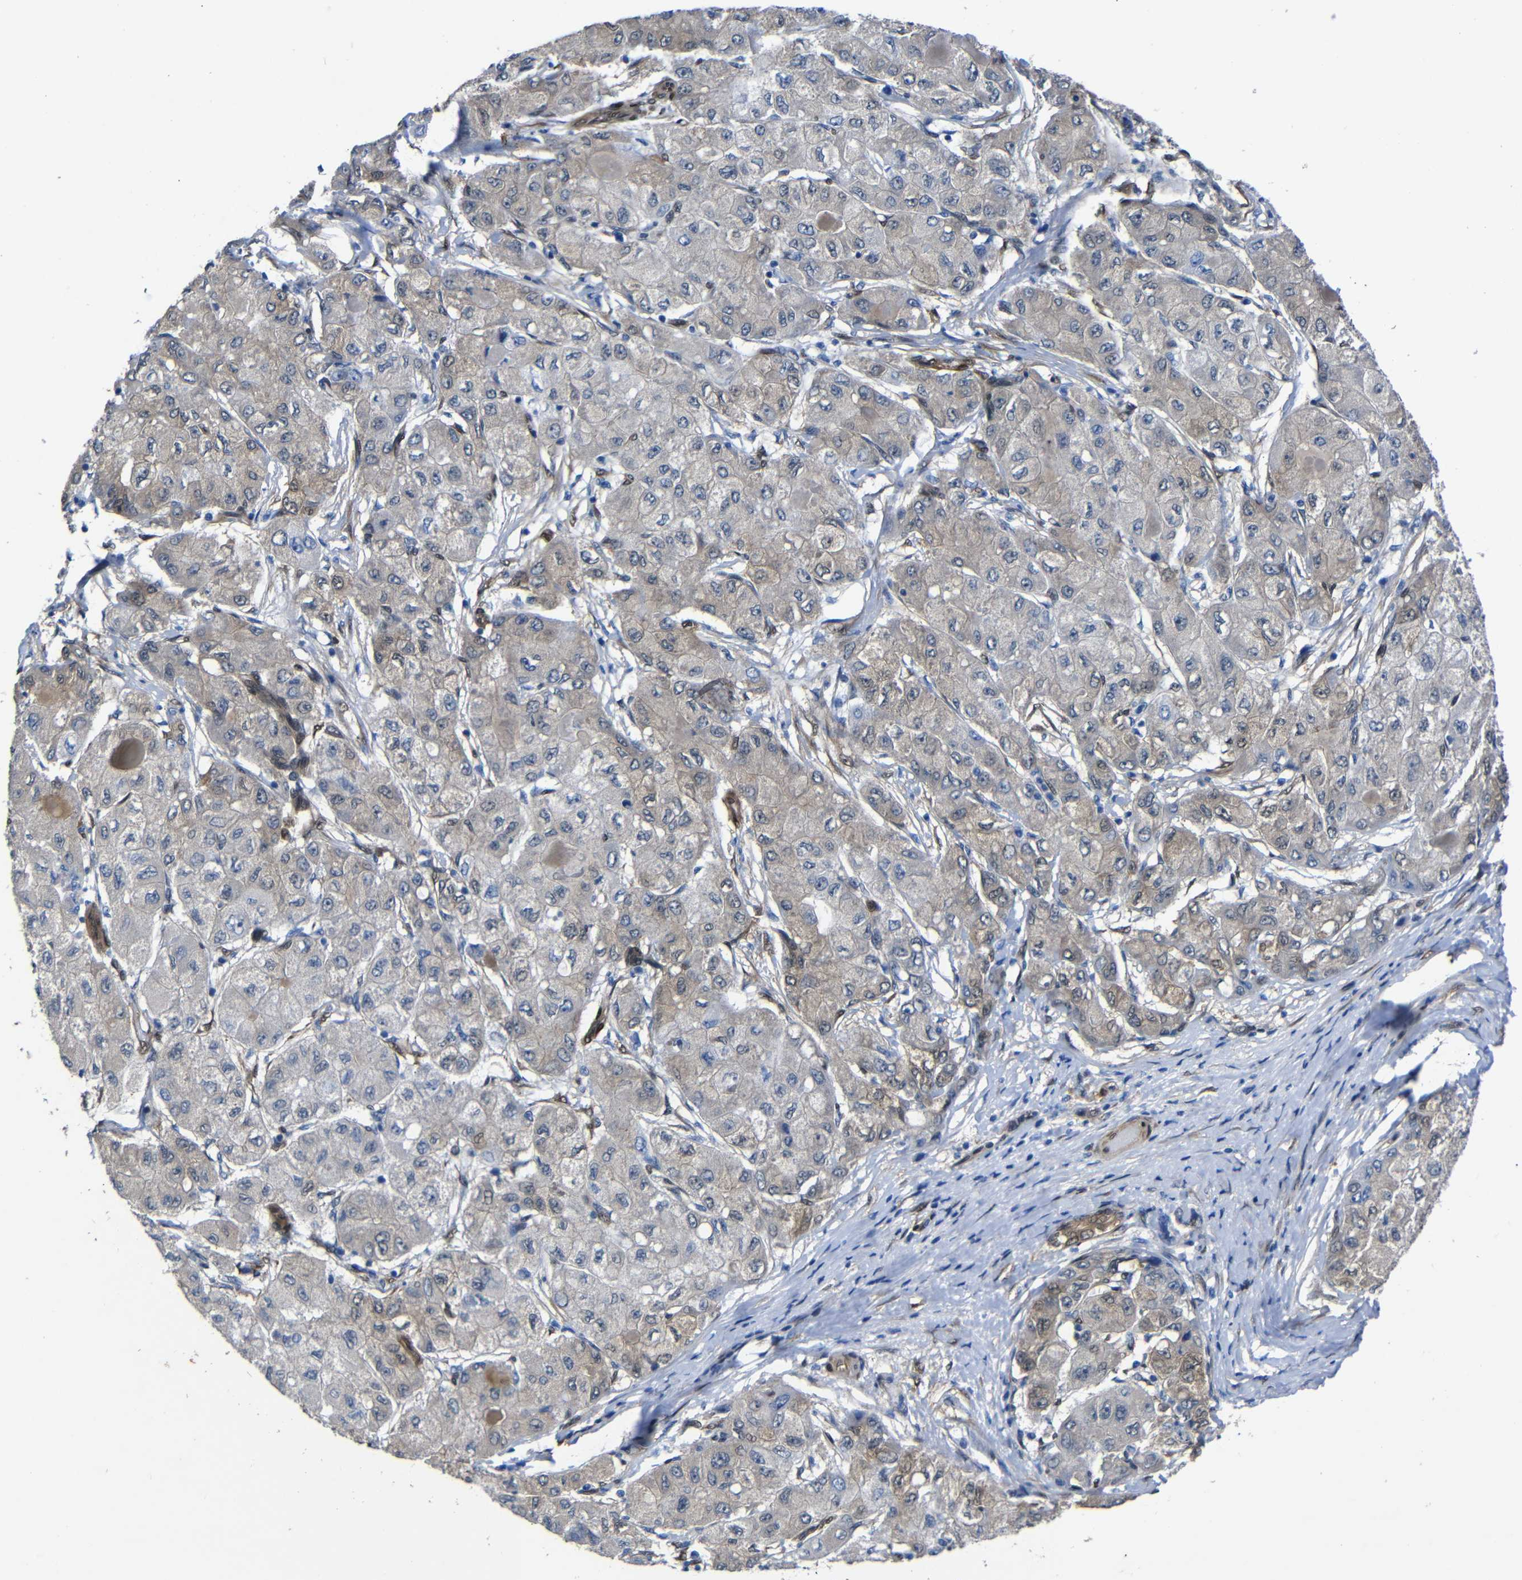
{"staining": {"intensity": "weak", "quantity": "<25%", "location": "cytoplasmic/membranous"}, "tissue": "liver cancer", "cell_type": "Tumor cells", "image_type": "cancer", "snomed": [{"axis": "morphology", "description": "Carcinoma, Hepatocellular, NOS"}, {"axis": "topography", "description": "Liver"}], "caption": "Tumor cells are negative for protein expression in human liver hepatocellular carcinoma.", "gene": "YAP1", "patient": {"sex": "male", "age": 80}}